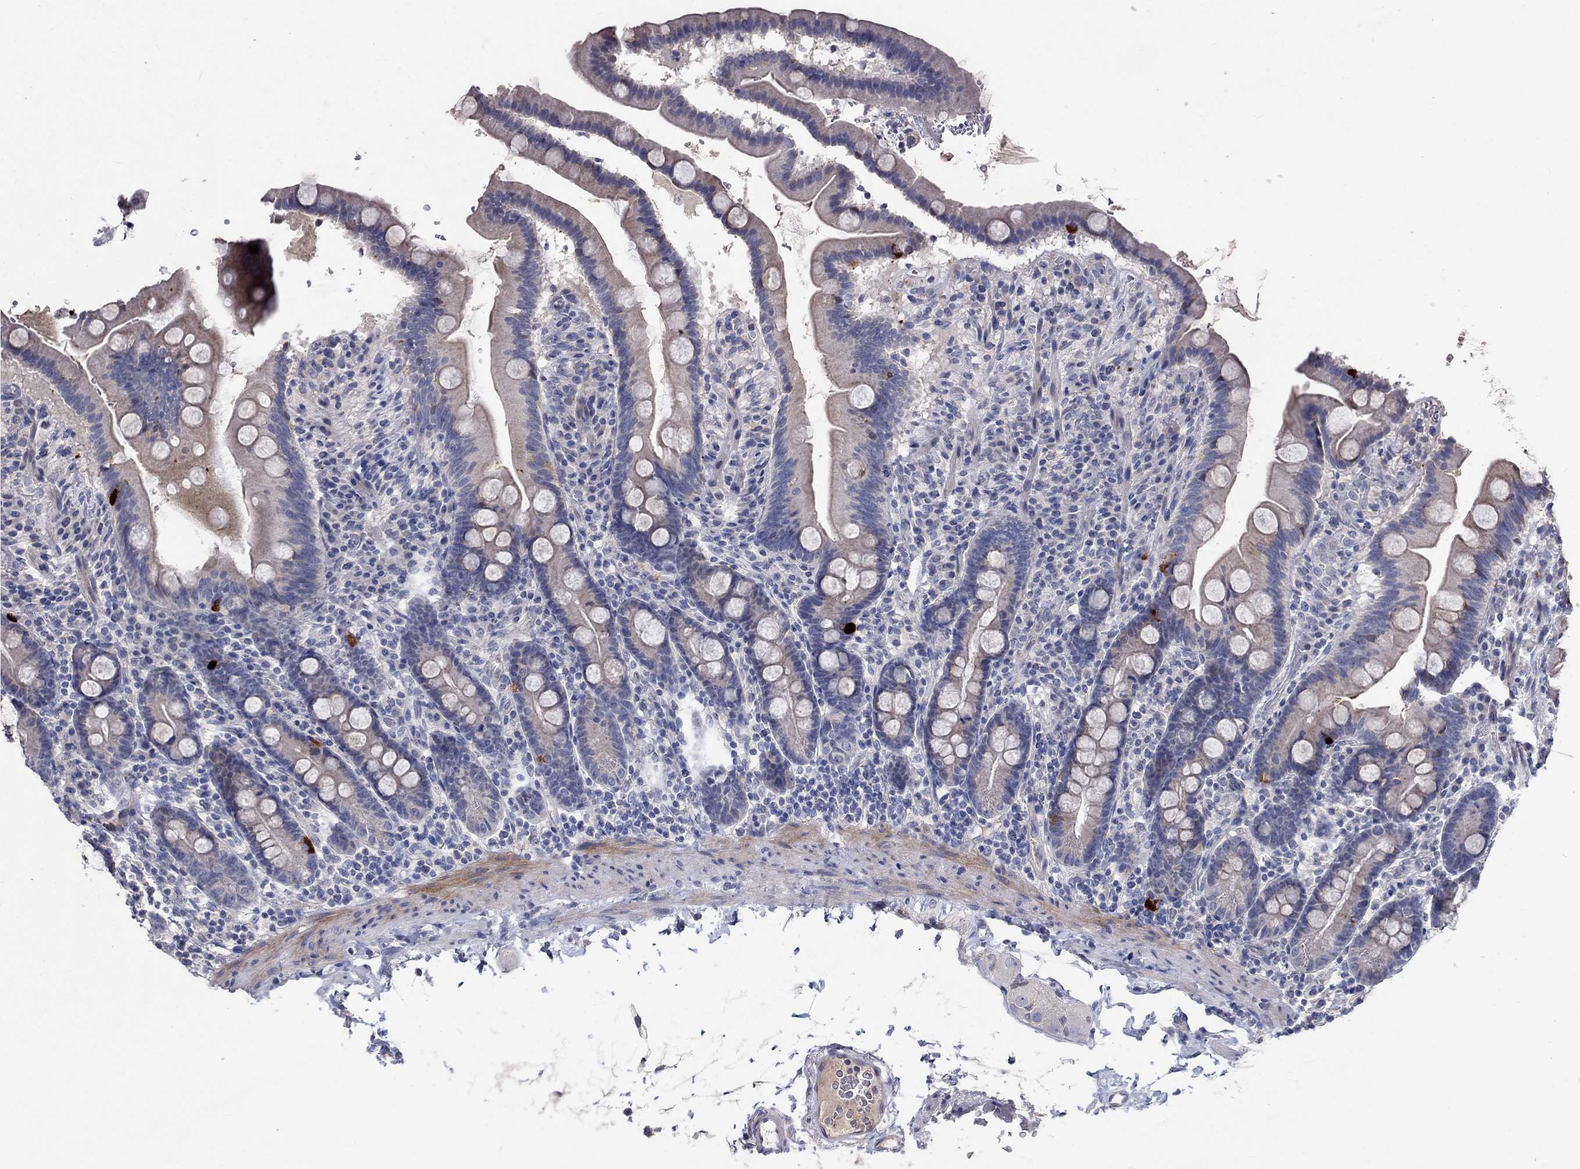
{"staining": {"intensity": "strong", "quantity": "<25%", "location": "cytoplasmic/membranous"}, "tissue": "duodenum", "cell_type": "Glandular cells", "image_type": "normal", "snomed": [{"axis": "morphology", "description": "Normal tissue, NOS"}, {"axis": "topography", "description": "Duodenum"}], "caption": "Normal duodenum exhibits strong cytoplasmic/membranous positivity in approximately <25% of glandular cells.", "gene": "TMEM169", "patient": {"sex": "male", "age": 59}}